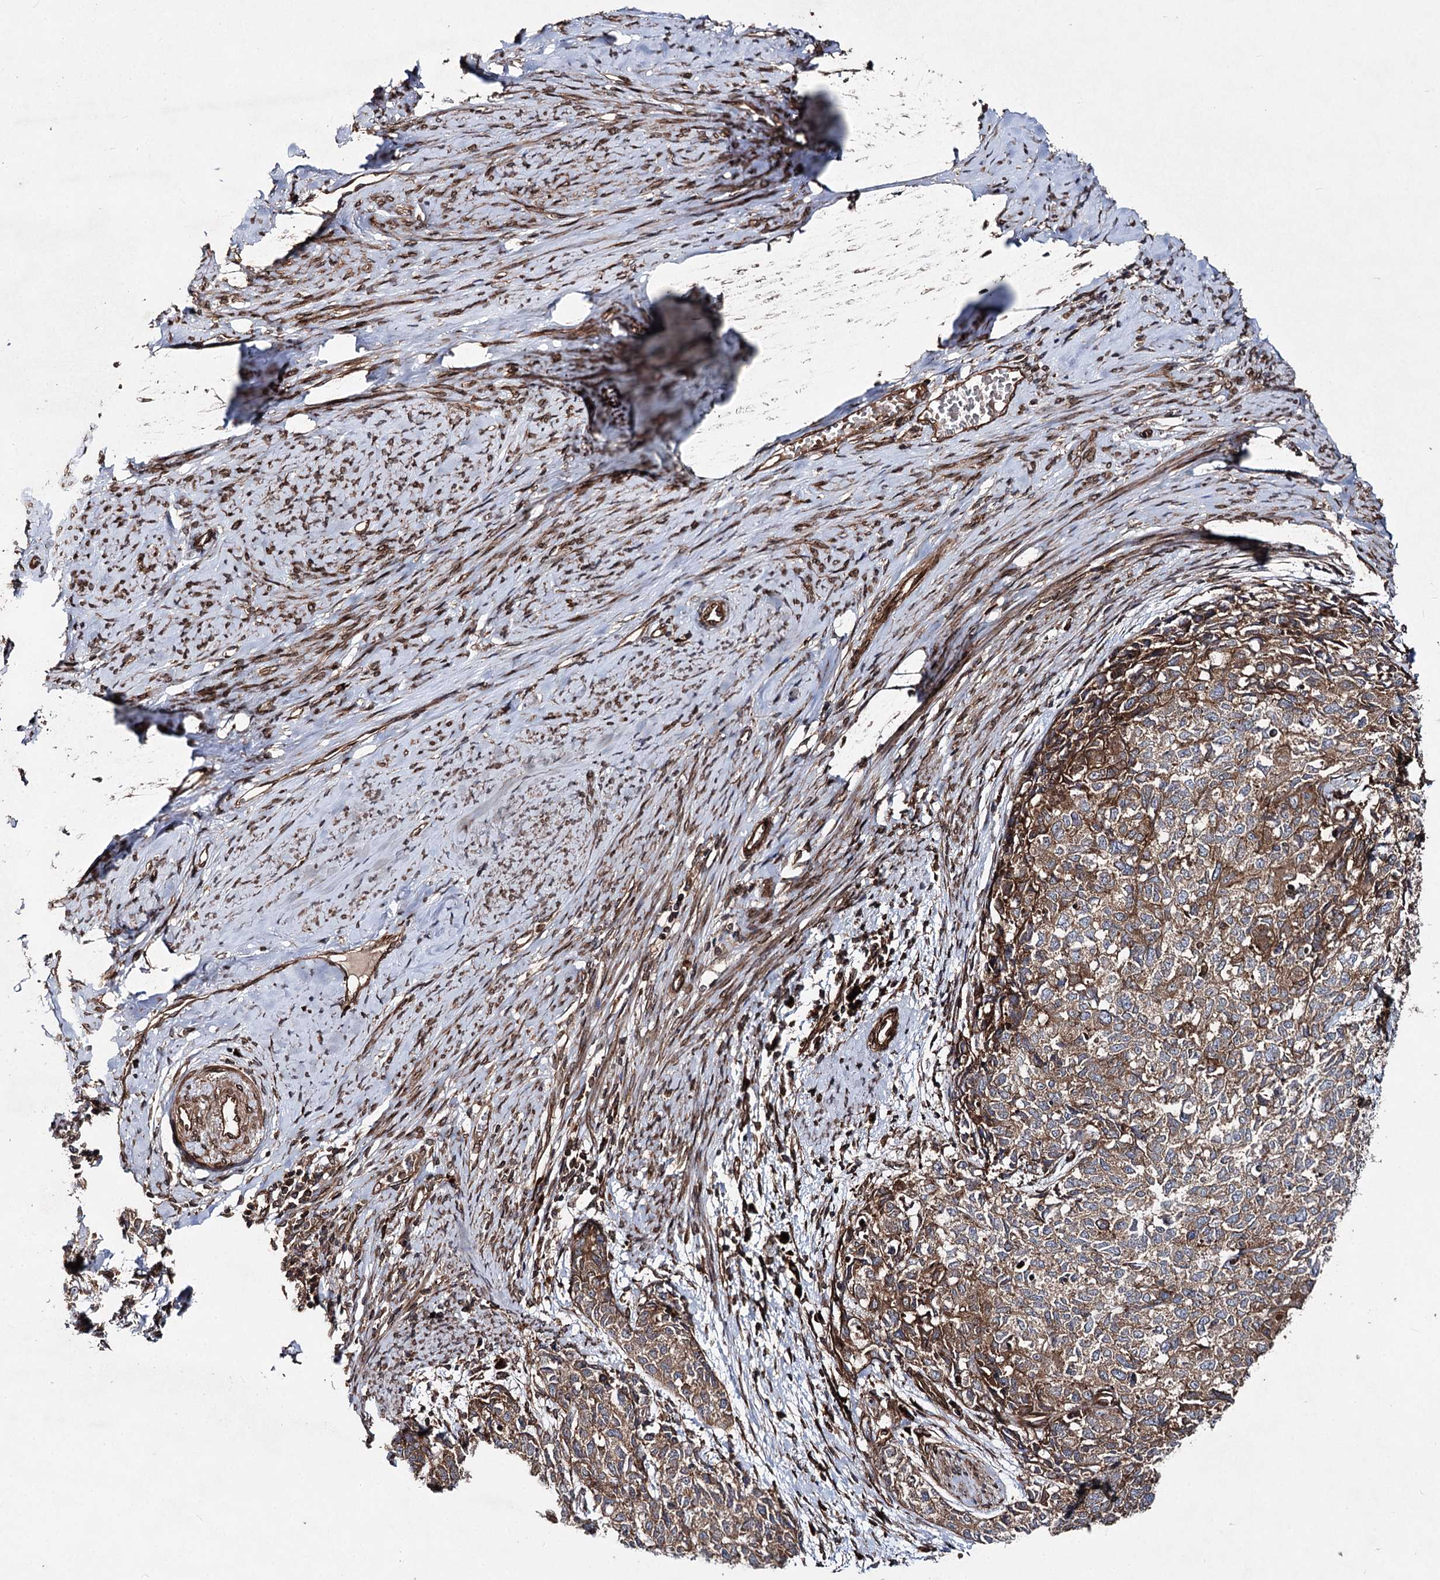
{"staining": {"intensity": "moderate", "quantity": "<25%", "location": "cytoplasmic/membranous"}, "tissue": "cervical cancer", "cell_type": "Tumor cells", "image_type": "cancer", "snomed": [{"axis": "morphology", "description": "Squamous cell carcinoma, NOS"}, {"axis": "topography", "description": "Cervix"}], "caption": "Immunohistochemistry (IHC) histopathology image of cervical squamous cell carcinoma stained for a protein (brown), which shows low levels of moderate cytoplasmic/membranous staining in approximately <25% of tumor cells.", "gene": "FGFR1OP2", "patient": {"sex": "female", "age": 63}}